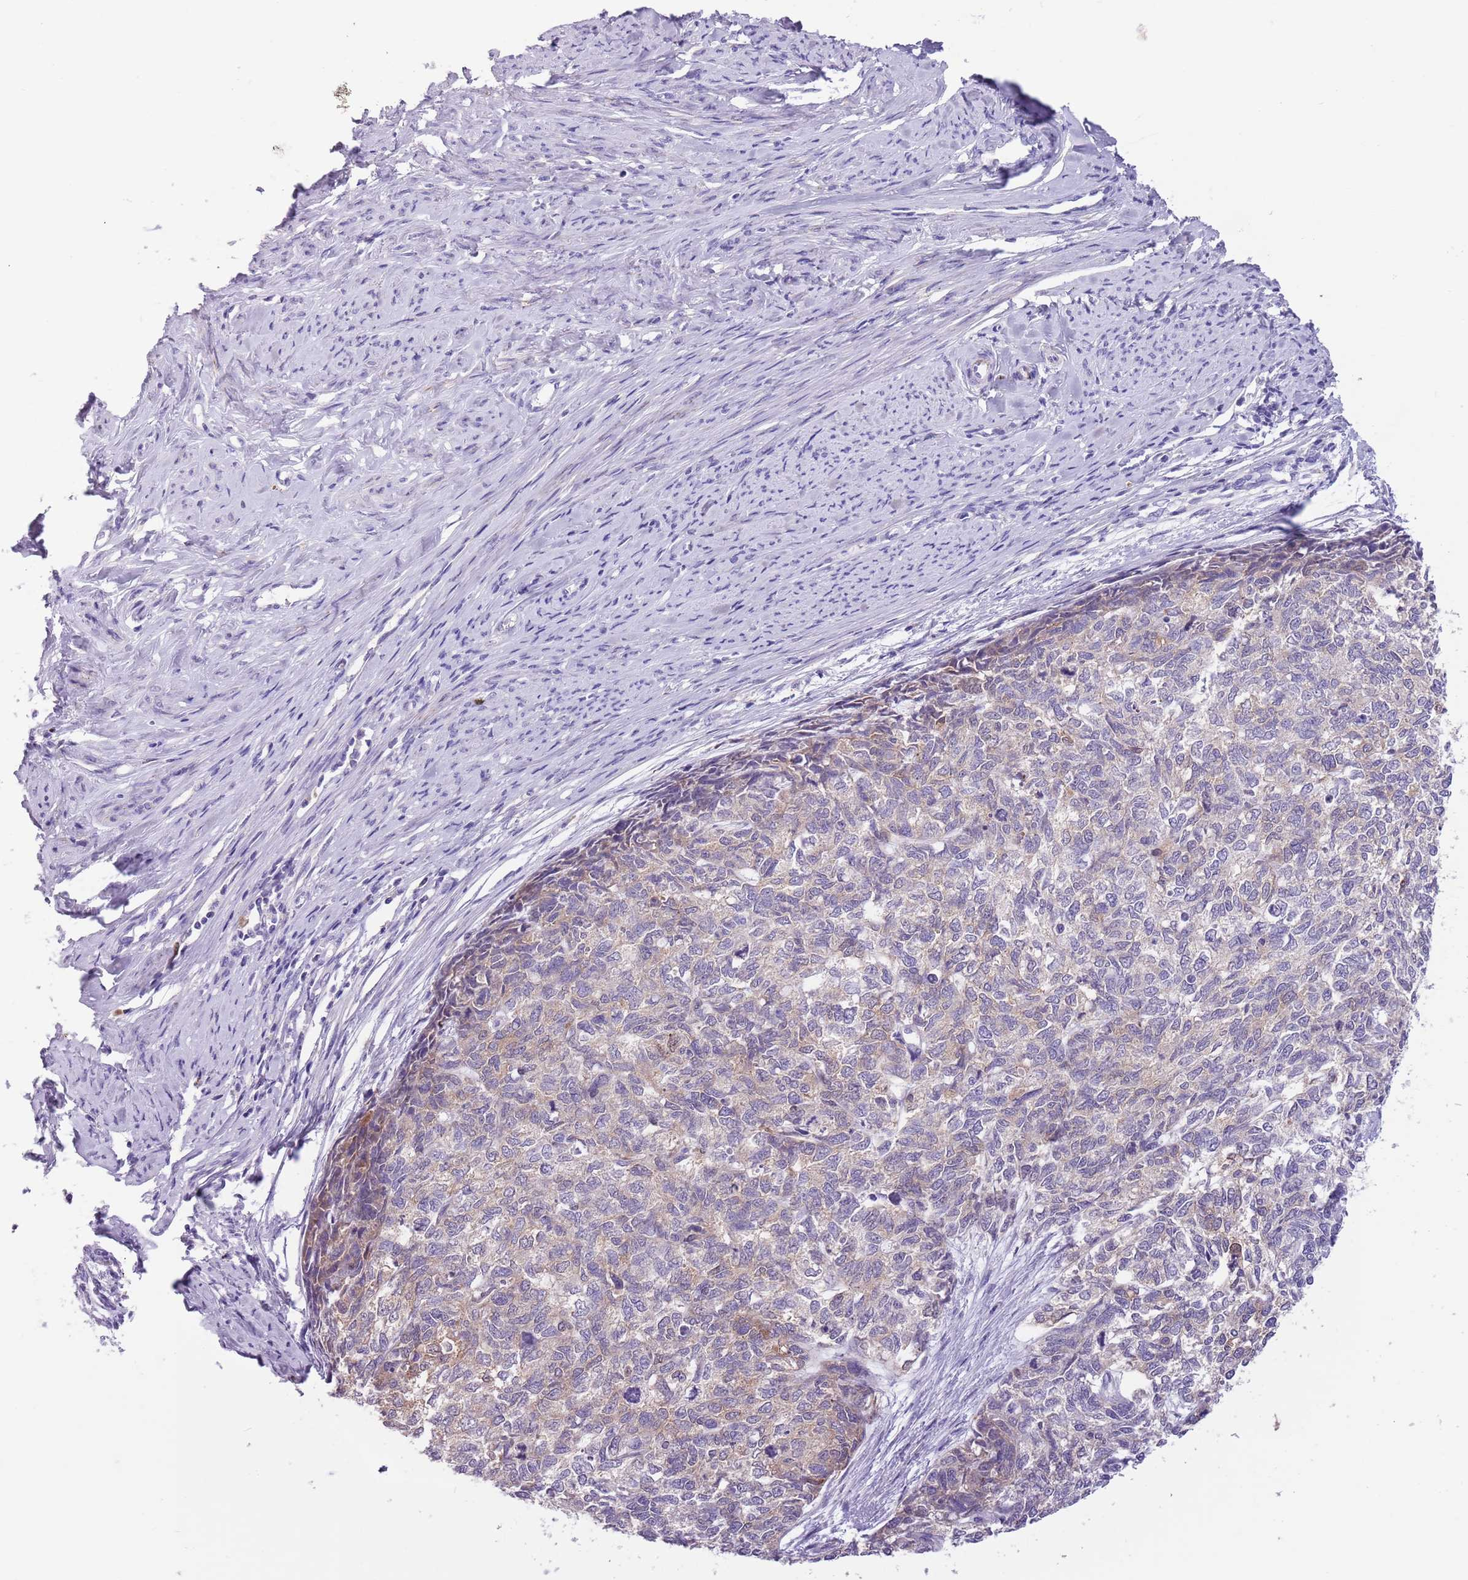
{"staining": {"intensity": "weak", "quantity": "<25%", "location": "cytoplasmic/membranous"}, "tissue": "cervical cancer", "cell_type": "Tumor cells", "image_type": "cancer", "snomed": [{"axis": "morphology", "description": "Squamous cell carcinoma, NOS"}, {"axis": "topography", "description": "Cervix"}], "caption": "The photomicrograph displays no significant expression in tumor cells of squamous cell carcinoma (cervical). The staining is performed using DAB brown chromogen with nuclei counter-stained in using hematoxylin.", "gene": "PFKFB2", "patient": {"sex": "female", "age": 63}}